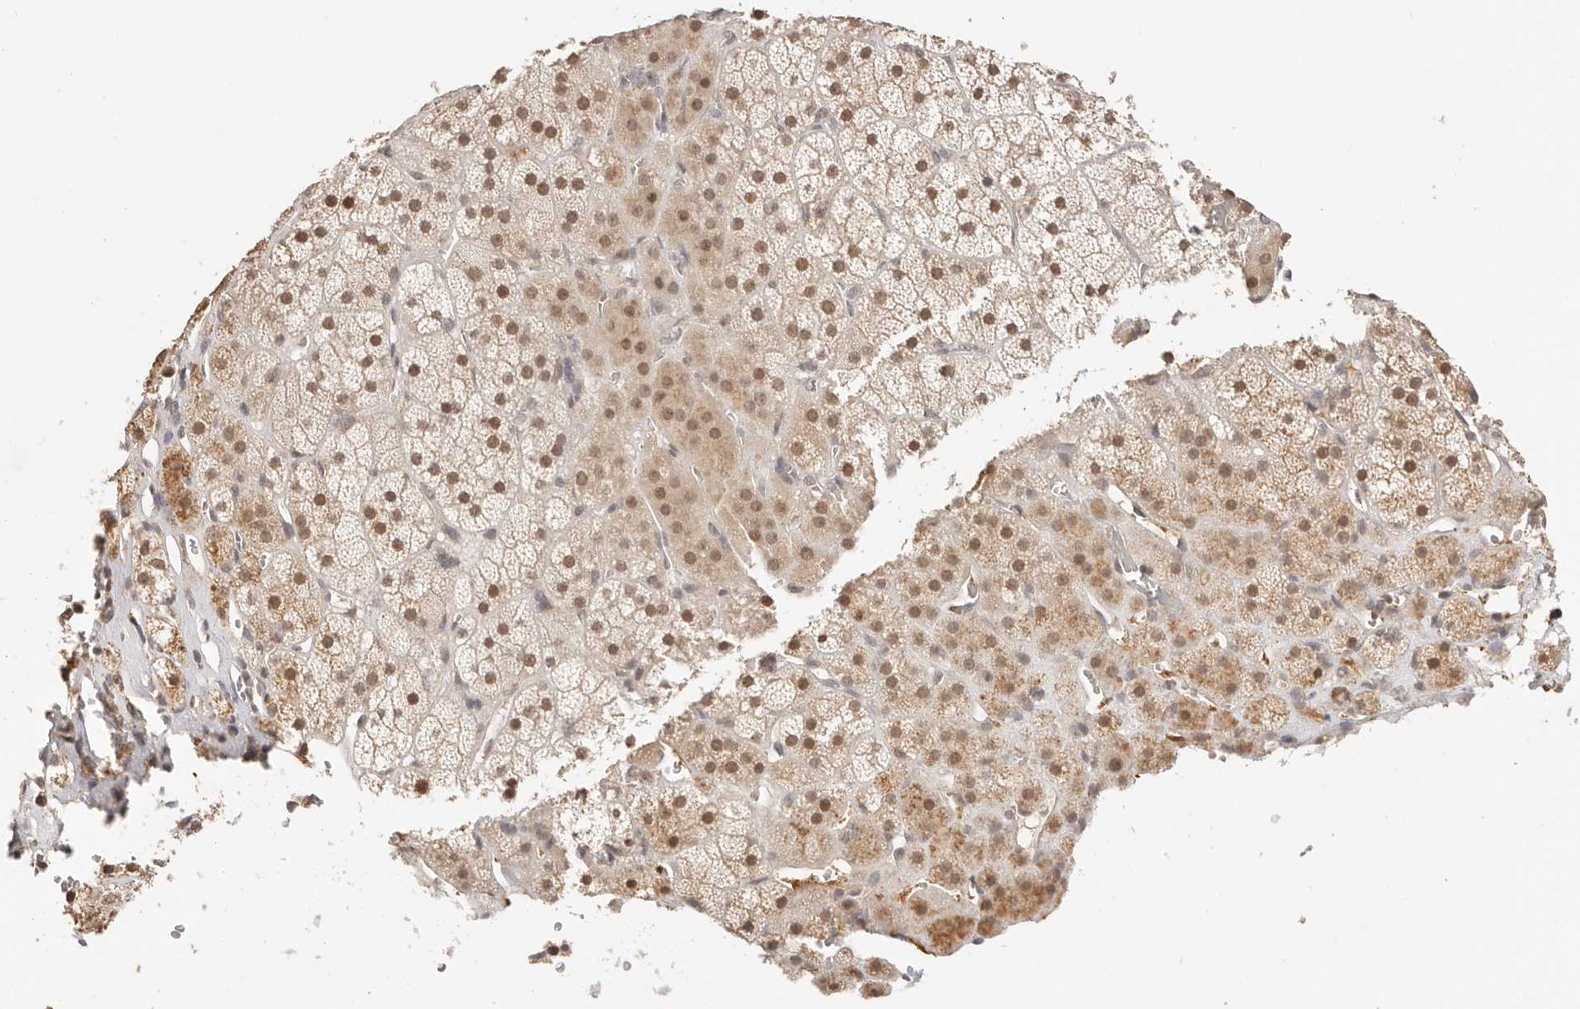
{"staining": {"intensity": "moderate", "quantity": ">75%", "location": "nuclear"}, "tissue": "adrenal gland", "cell_type": "Glandular cells", "image_type": "normal", "snomed": [{"axis": "morphology", "description": "Normal tissue, NOS"}, {"axis": "topography", "description": "Adrenal gland"}], "caption": "DAB (3,3'-diaminobenzidine) immunohistochemical staining of benign human adrenal gland displays moderate nuclear protein positivity in approximately >75% of glandular cells. The staining was performed using DAB to visualize the protein expression in brown, while the nuclei were stained in blue with hematoxylin (Magnification: 20x).", "gene": "RFC3", "patient": {"sex": "male", "age": 57}}